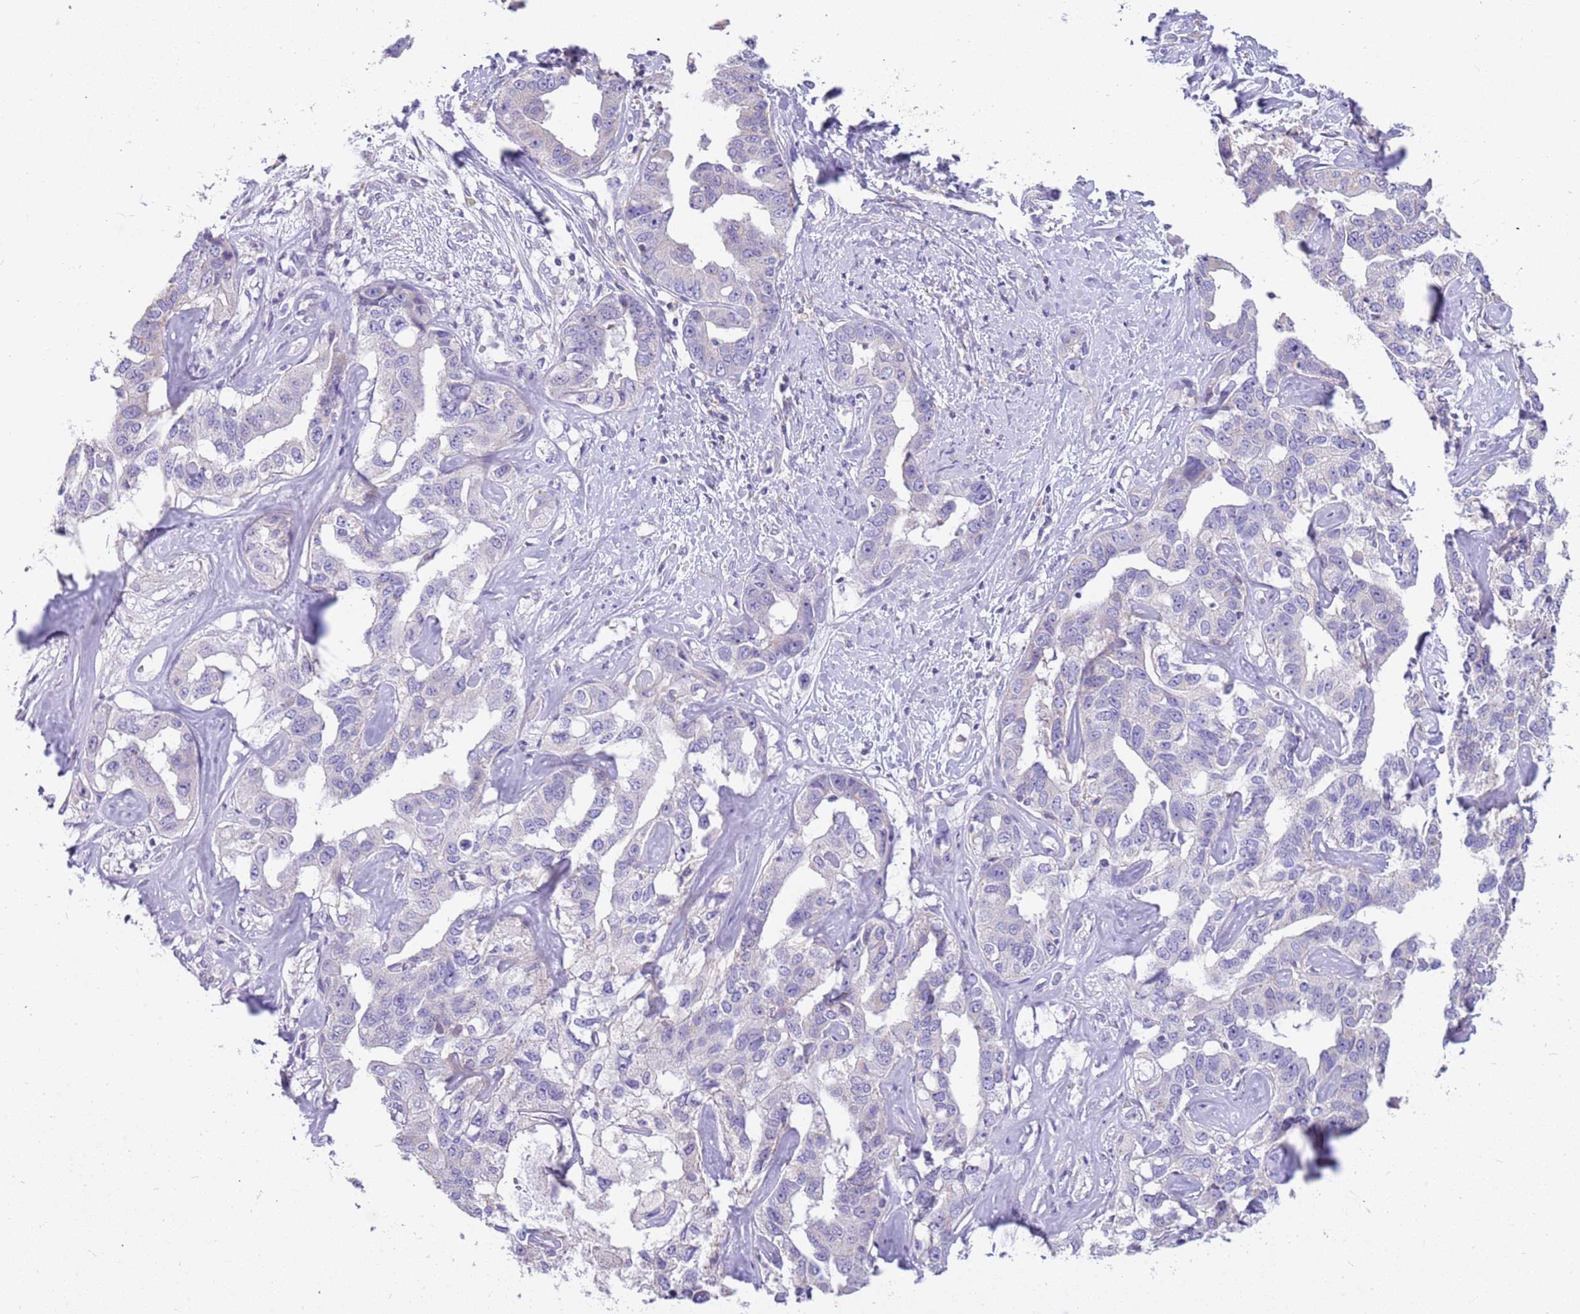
{"staining": {"intensity": "negative", "quantity": "none", "location": "none"}, "tissue": "liver cancer", "cell_type": "Tumor cells", "image_type": "cancer", "snomed": [{"axis": "morphology", "description": "Cholangiocarcinoma"}, {"axis": "topography", "description": "Liver"}], "caption": "Tumor cells are negative for protein expression in human cholangiocarcinoma (liver). (DAB immunohistochemistry with hematoxylin counter stain).", "gene": "RHCG", "patient": {"sex": "male", "age": 59}}